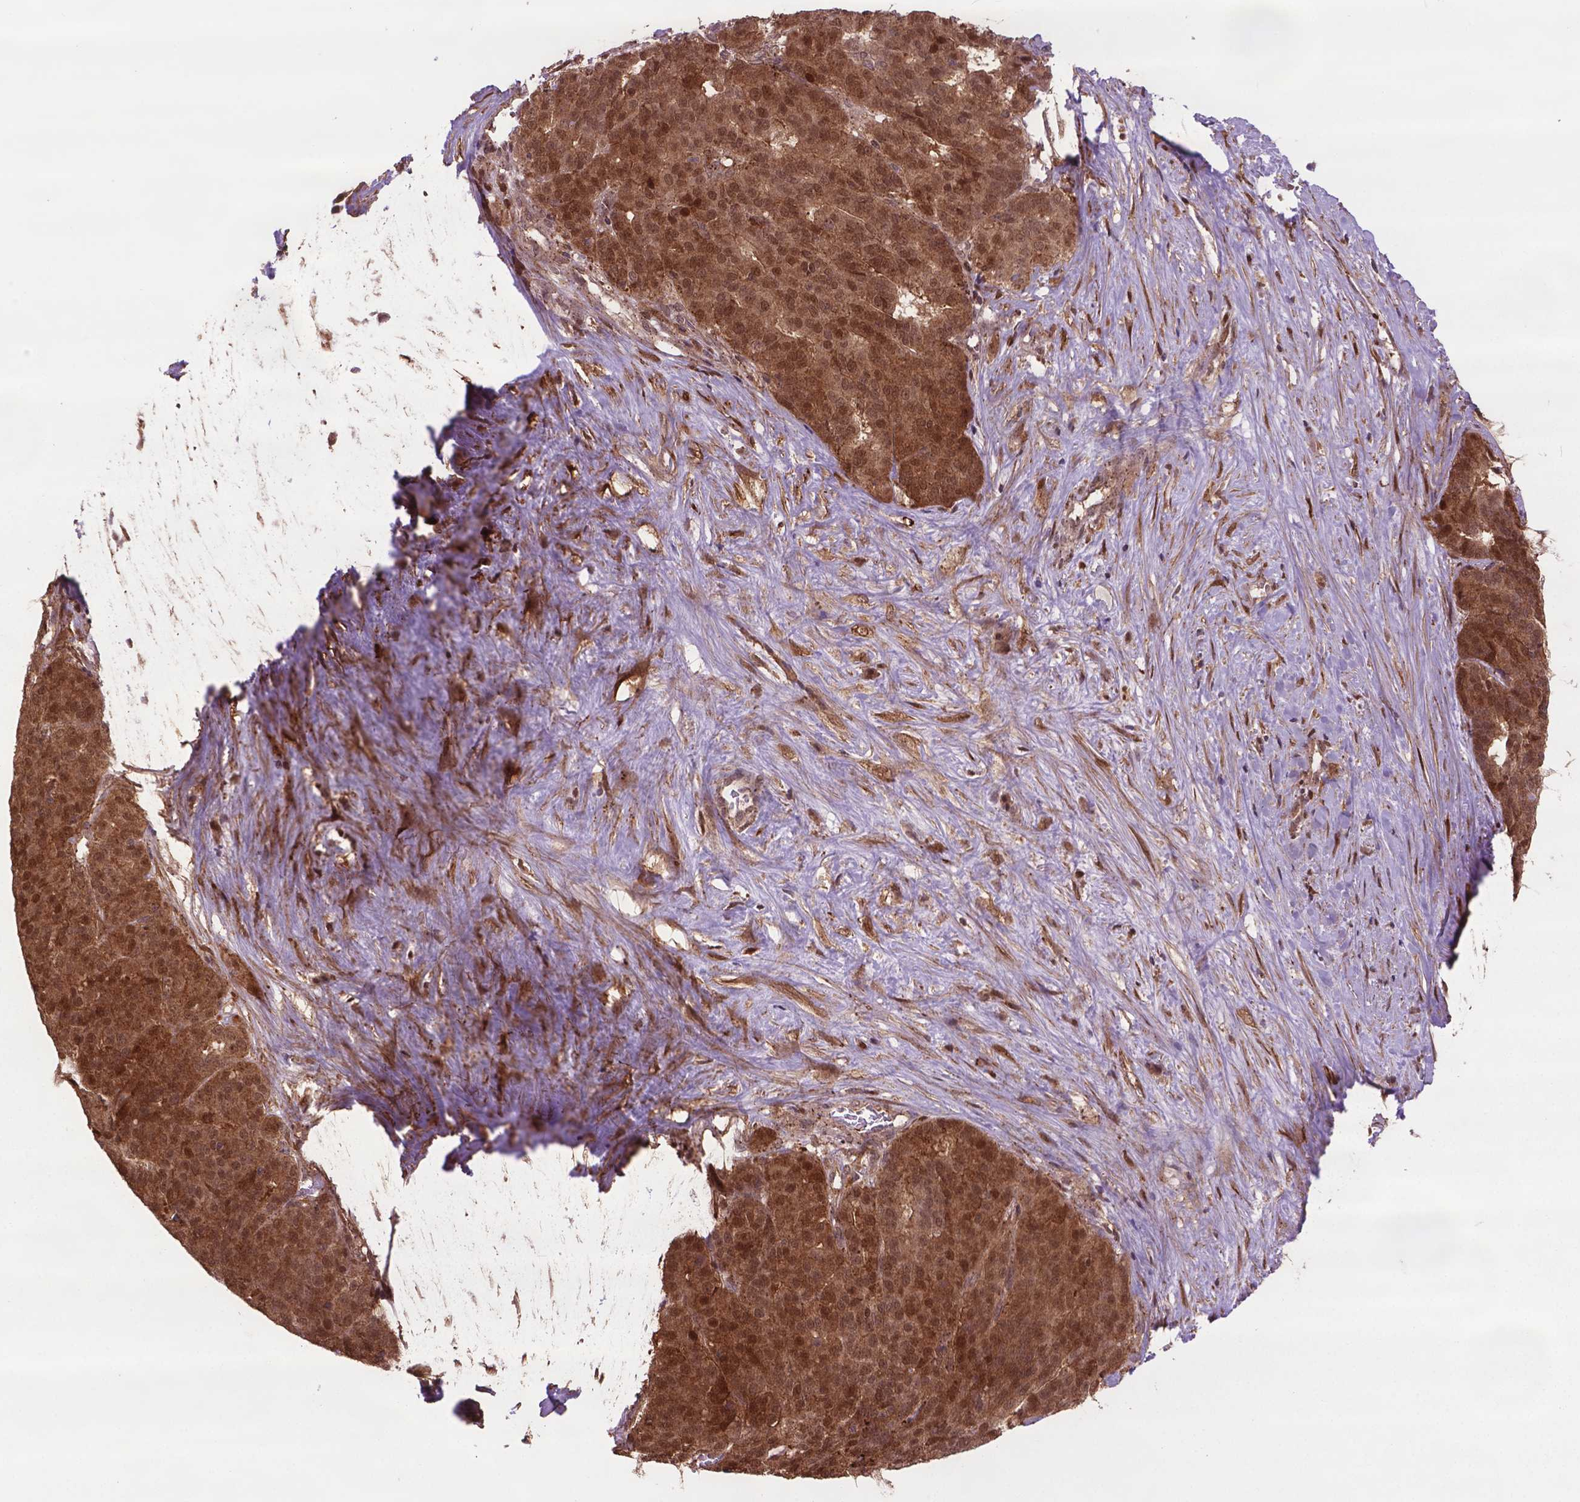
{"staining": {"intensity": "moderate", "quantity": ">75%", "location": "cytoplasmic/membranous,nuclear"}, "tissue": "liver cancer", "cell_type": "Tumor cells", "image_type": "cancer", "snomed": [{"axis": "morphology", "description": "Cholangiocarcinoma"}, {"axis": "topography", "description": "Liver"}], "caption": "Liver cancer (cholangiocarcinoma) stained with a protein marker displays moderate staining in tumor cells.", "gene": "PLIN3", "patient": {"sex": "female", "age": 47}}